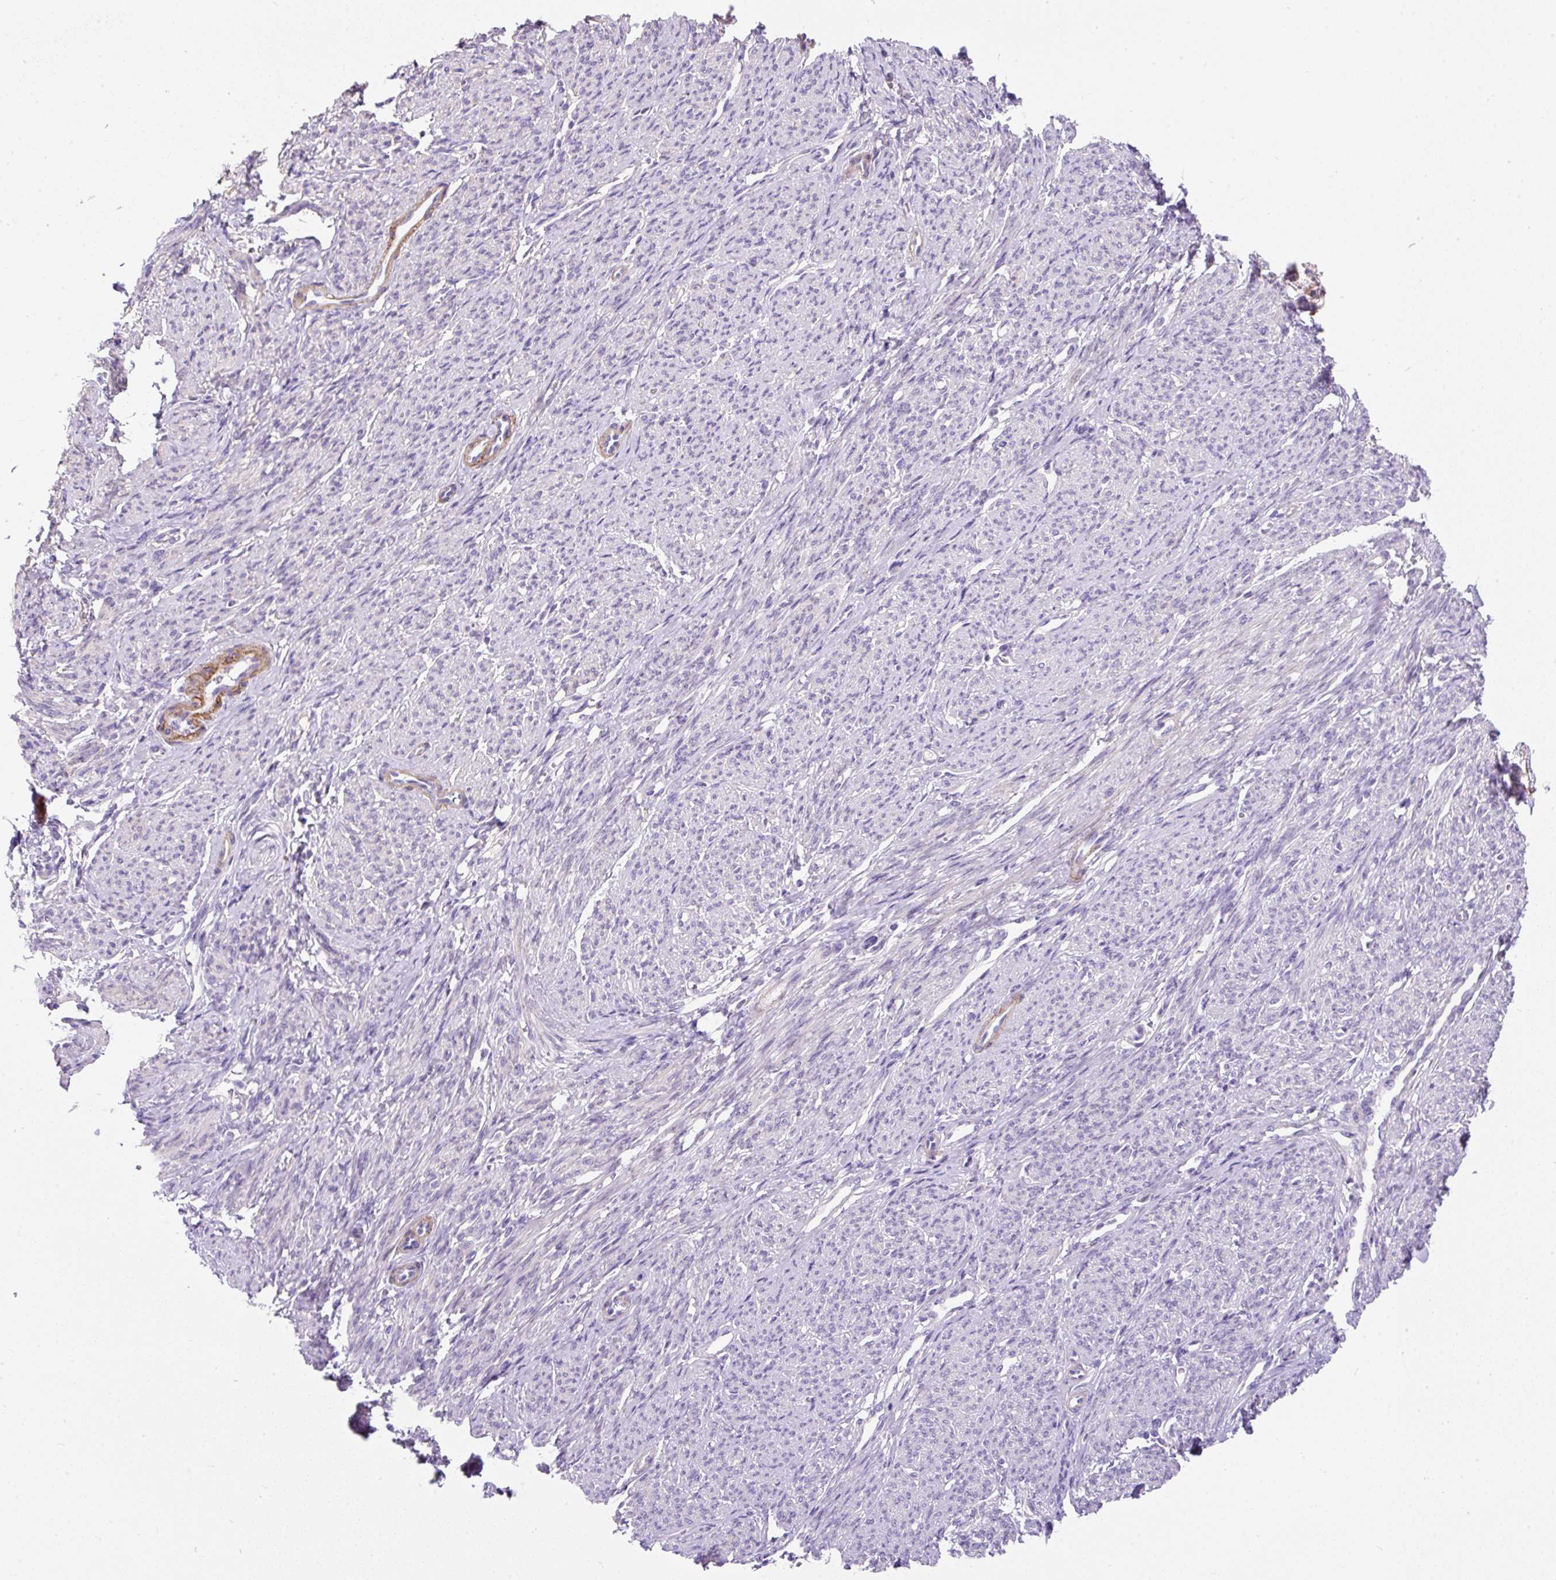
{"staining": {"intensity": "negative", "quantity": "none", "location": "none"}, "tissue": "smooth muscle", "cell_type": "Smooth muscle cells", "image_type": "normal", "snomed": [{"axis": "morphology", "description": "Normal tissue, NOS"}, {"axis": "topography", "description": "Smooth muscle"}], "caption": "This histopathology image is of normal smooth muscle stained with IHC to label a protein in brown with the nuclei are counter-stained blue. There is no positivity in smooth muscle cells. (DAB IHC visualized using brightfield microscopy, high magnification).", "gene": "SUSD5", "patient": {"sex": "female", "age": 65}}